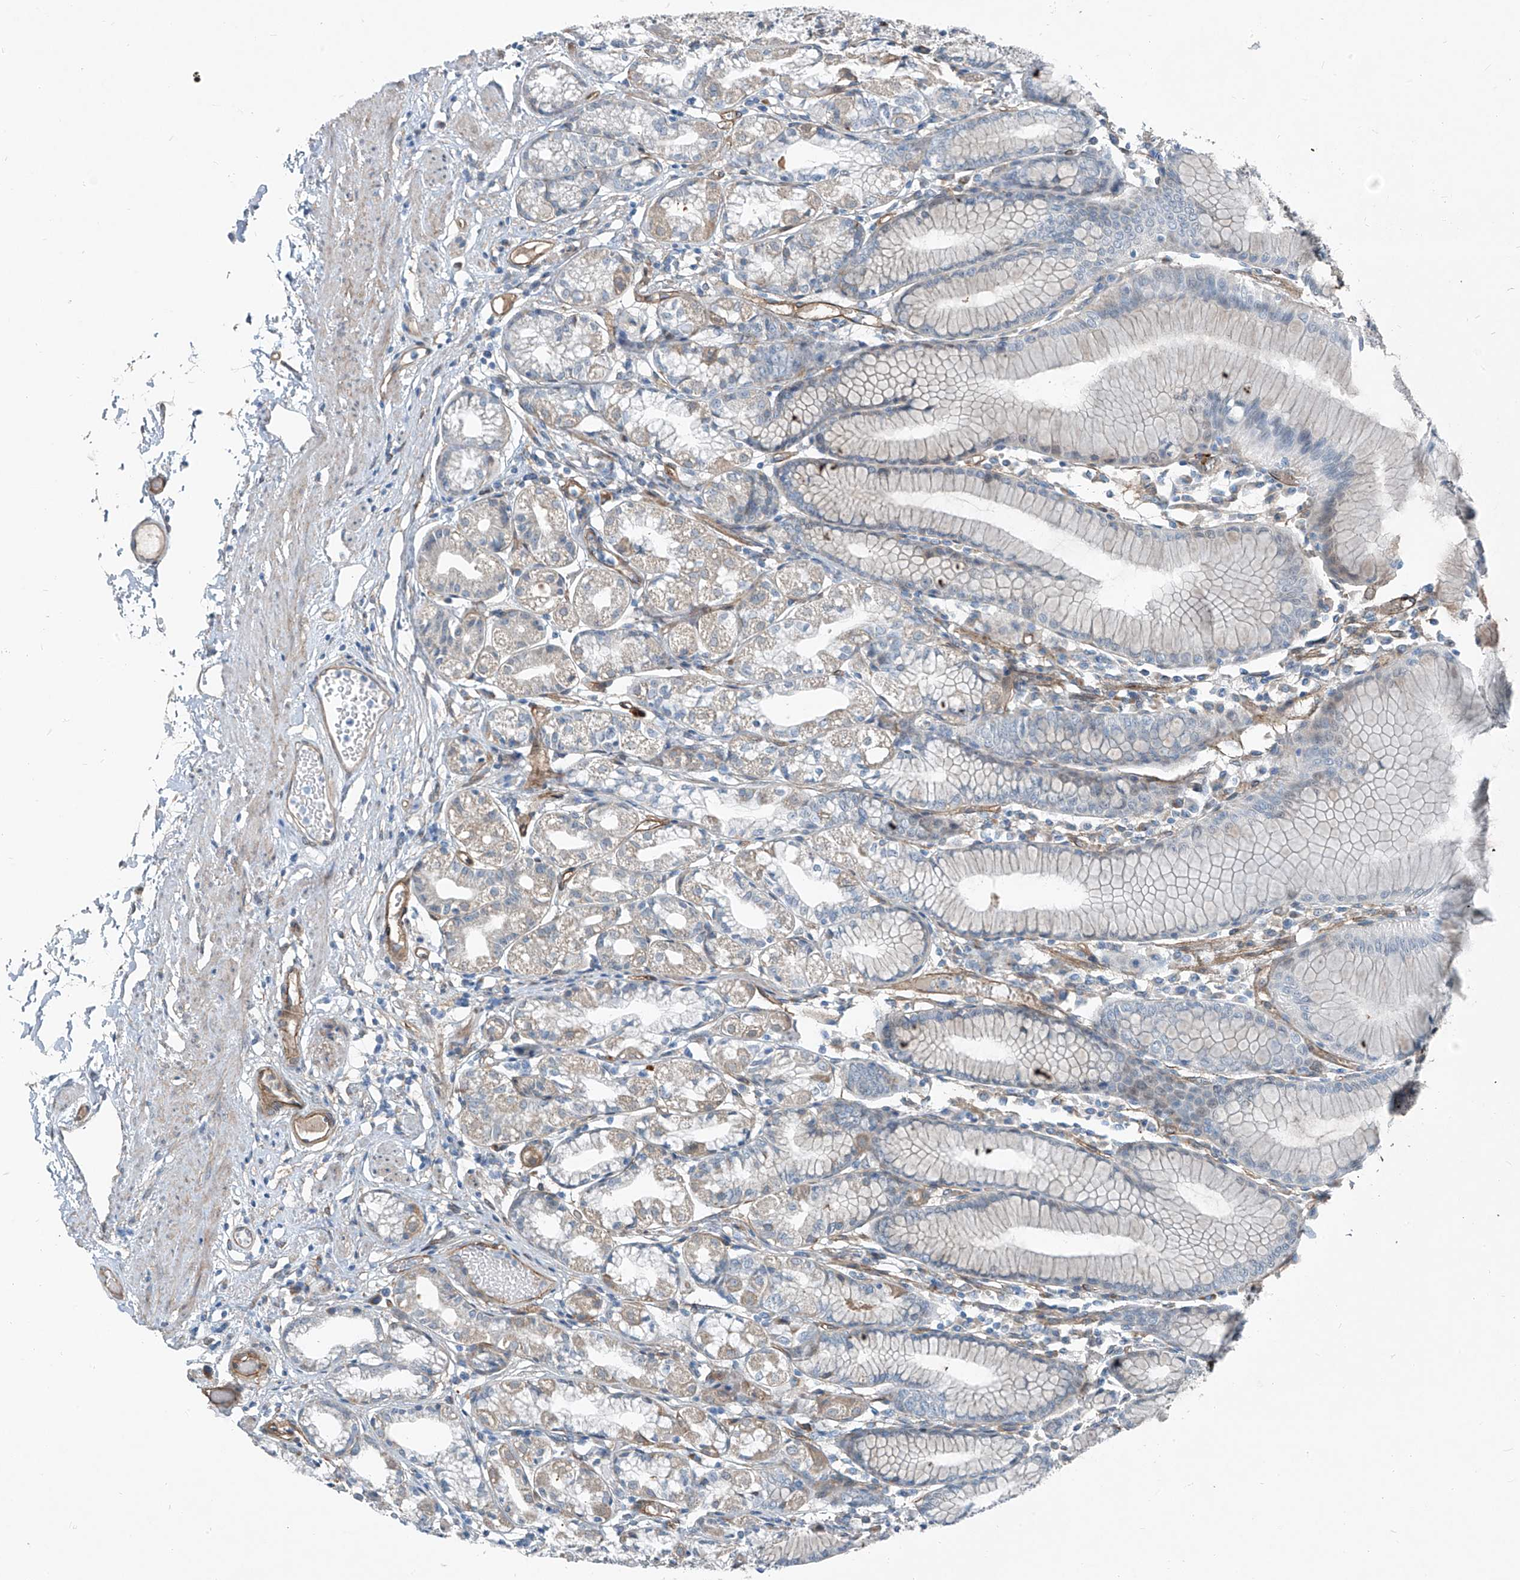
{"staining": {"intensity": "weak", "quantity": "<25%", "location": "cytoplasmic/membranous"}, "tissue": "stomach", "cell_type": "Glandular cells", "image_type": "normal", "snomed": [{"axis": "morphology", "description": "Normal tissue, NOS"}, {"axis": "topography", "description": "Stomach"}], "caption": "Micrograph shows no protein expression in glandular cells of normal stomach. (Brightfield microscopy of DAB (3,3'-diaminobenzidine) immunohistochemistry at high magnification).", "gene": "TNS2", "patient": {"sex": "female", "age": 57}}